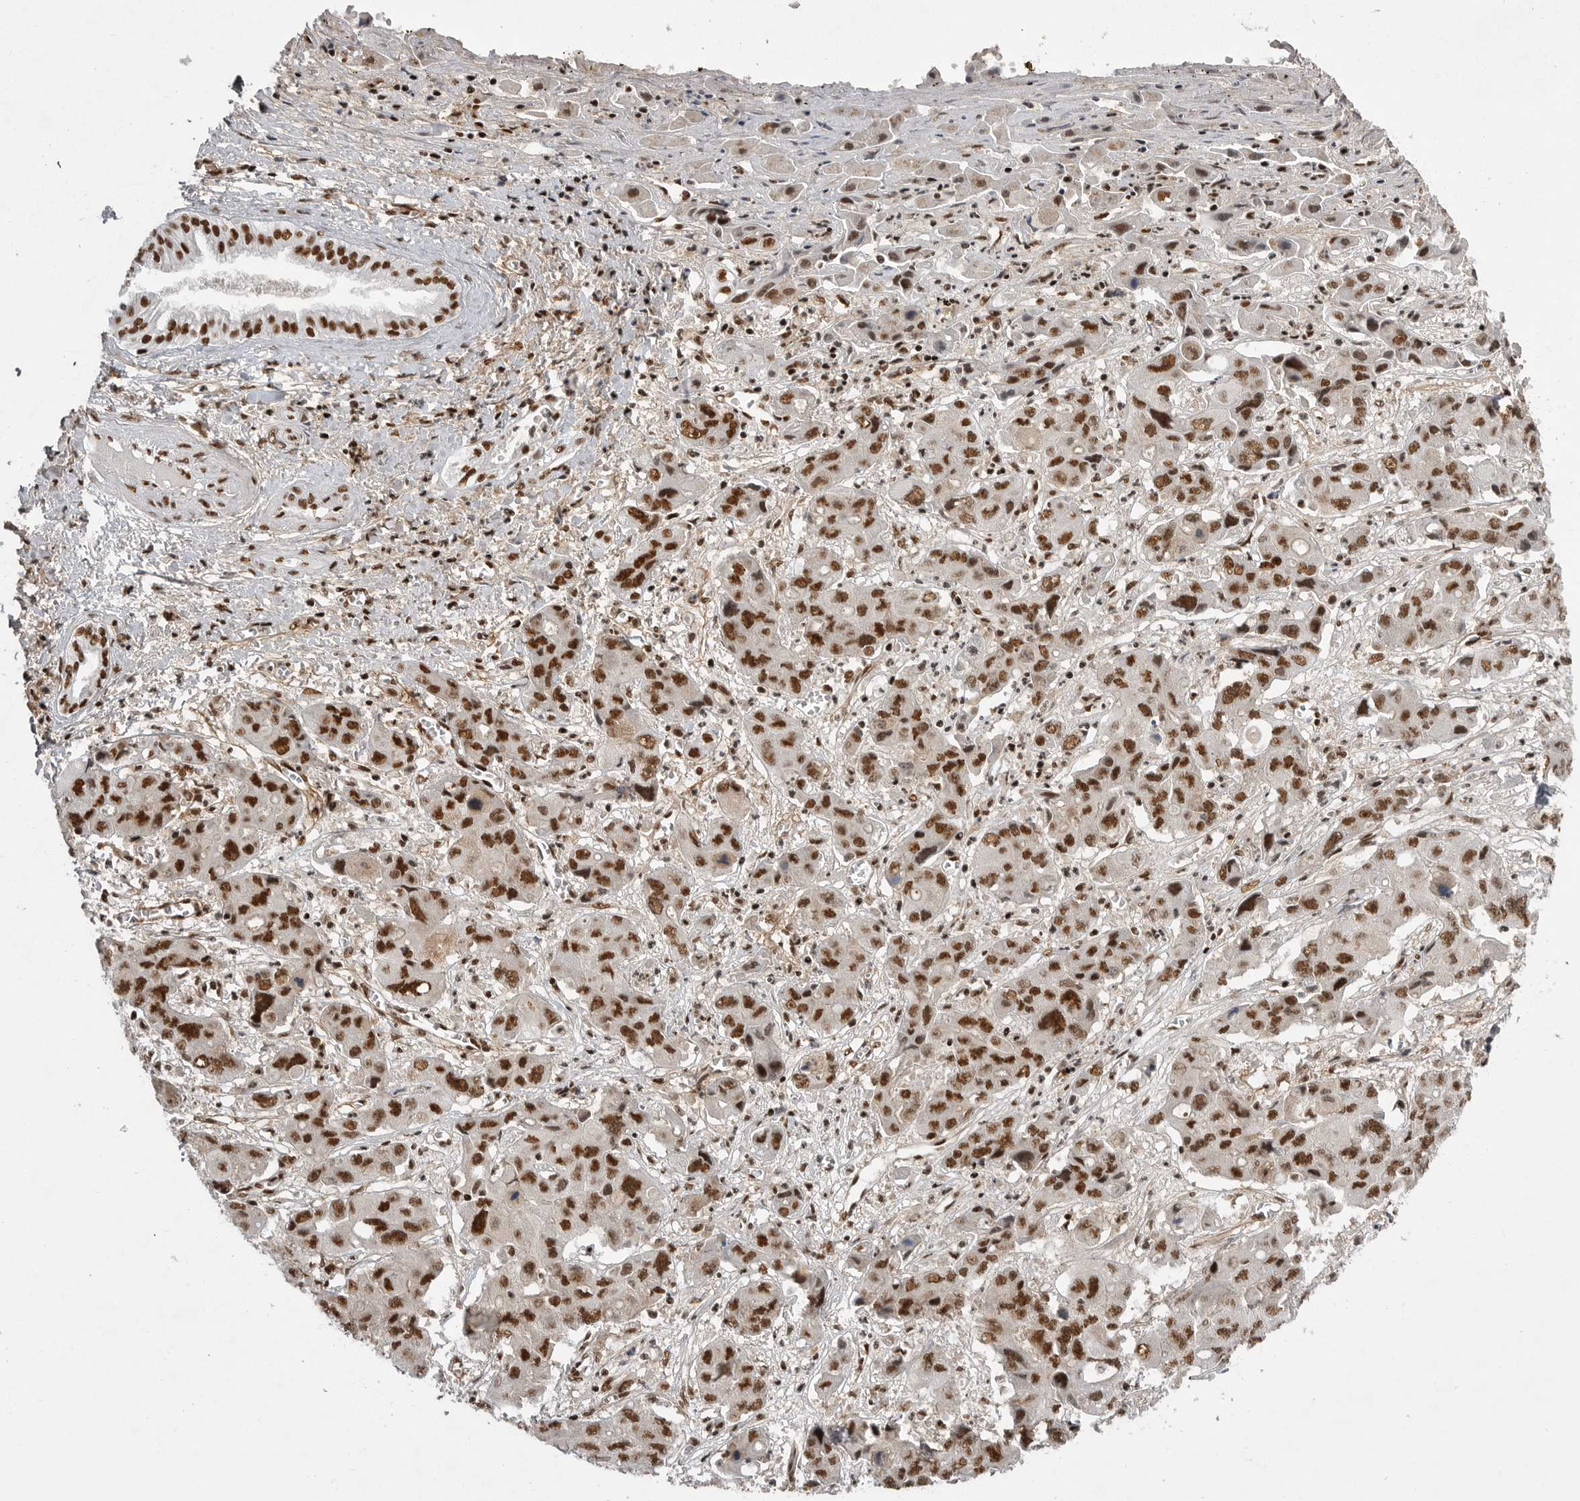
{"staining": {"intensity": "strong", "quantity": ">75%", "location": "nuclear"}, "tissue": "liver cancer", "cell_type": "Tumor cells", "image_type": "cancer", "snomed": [{"axis": "morphology", "description": "Cholangiocarcinoma"}, {"axis": "topography", "description": "Liver"}], "caption": "Immunohistochemistry of liver cancer (cholangiocarcinoma) reveals high levels of strong nuclear staining in about >75% of tumor cells. The staining was performed using DAB, with brown indicating positive protein expression. Nuclei are stained blue with hematoxylin.", "gene": "PPP1R8", "patient": {"sex": "male", "age": 67}}